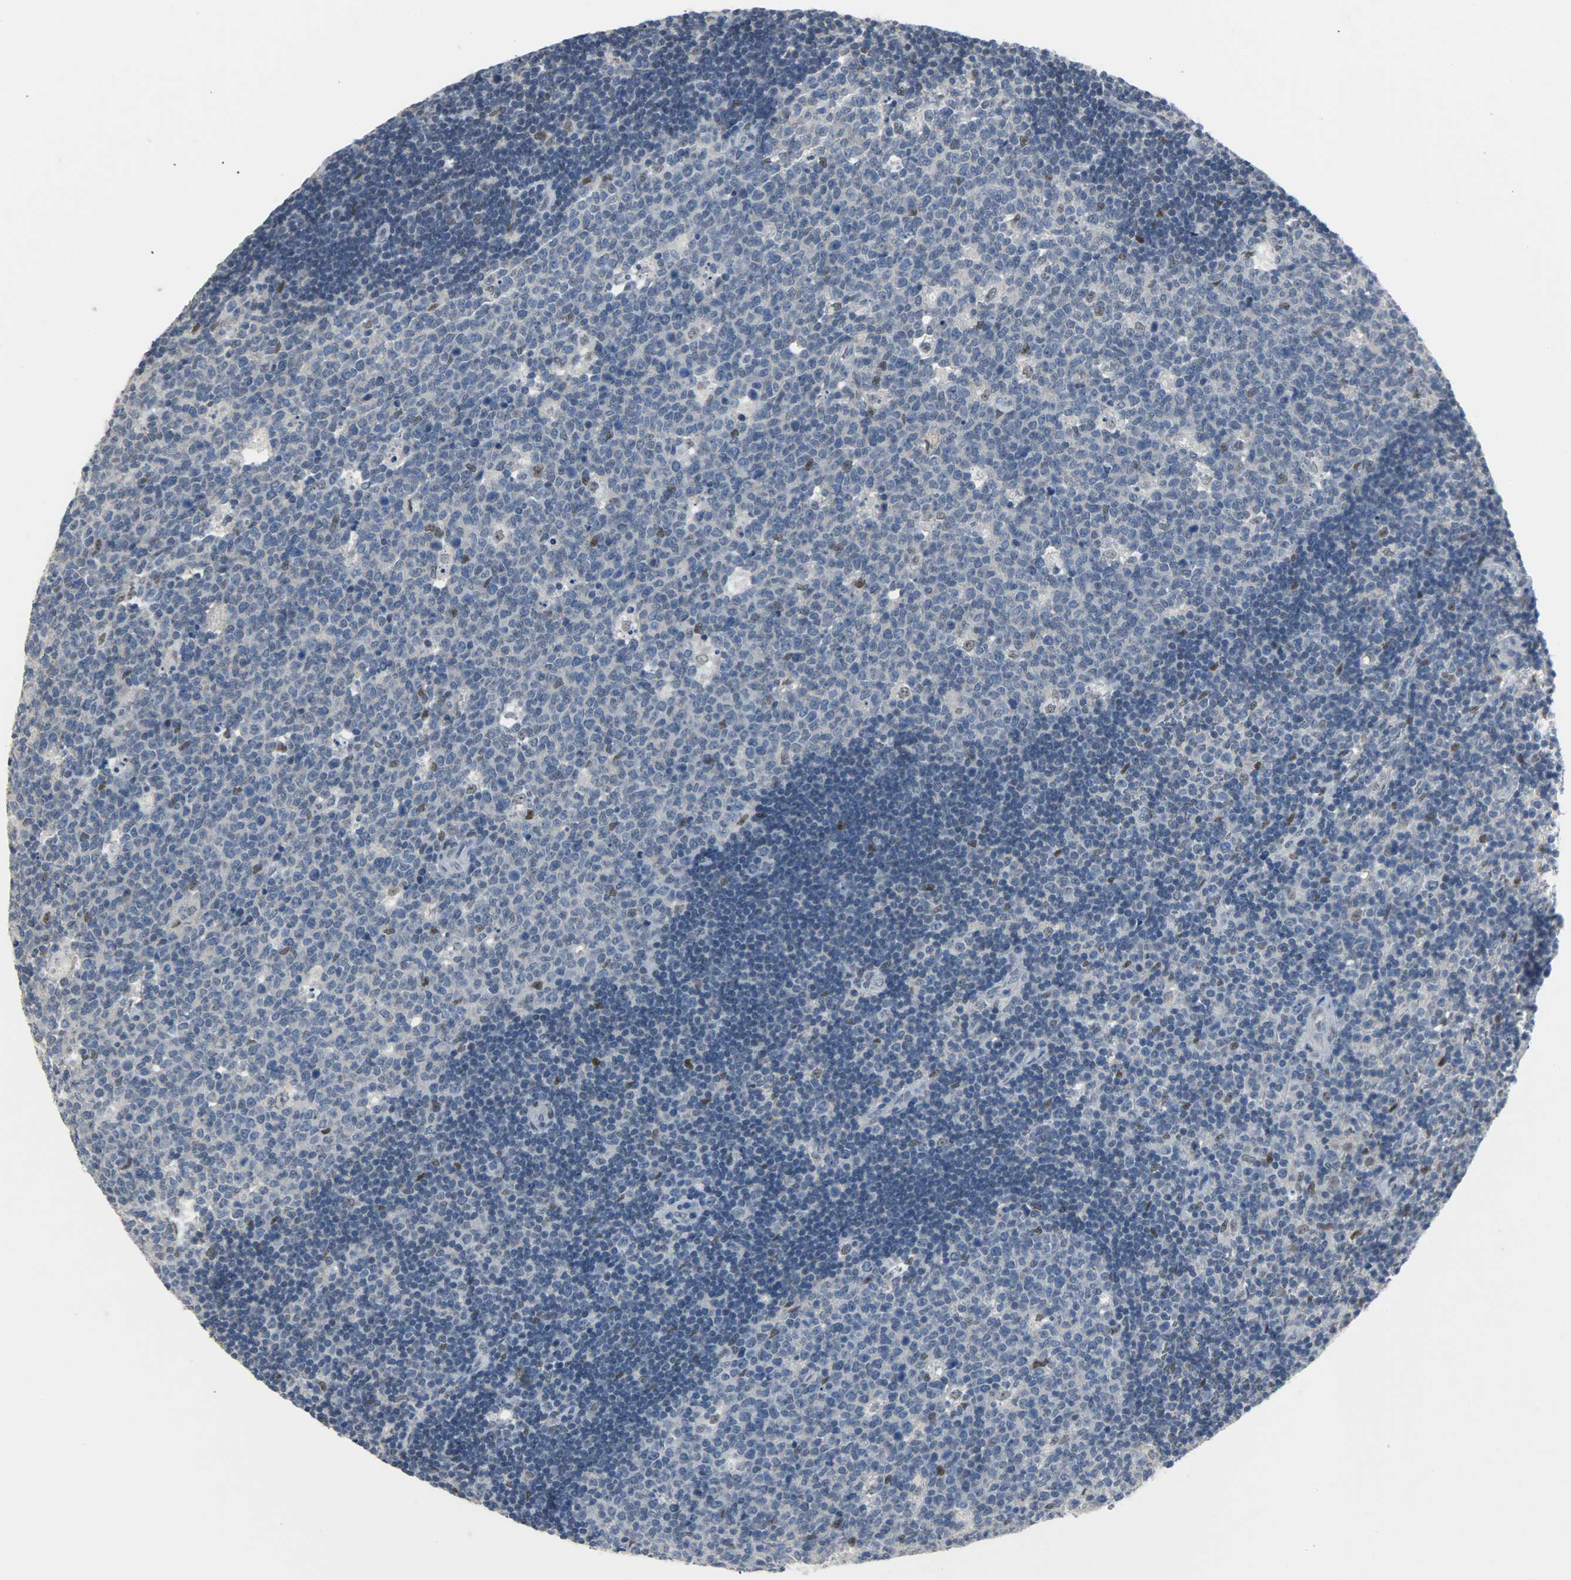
{"staining": {"intensity": "weak", "quantity": "<25%", "location": "nuclear"}, "tissue": "lymph node", "cell_type": "Germinal center cells", "image_type": "normal", "snomed": [{"axis": "morphology", "description": "Normal tissue, NOS"}, {"axis": "topography", "description": "Lymph node"}, {"axis": "topography", "description": "Salivary gland"}], "caption": "IHC histopathology image of unremarkable human lymph node stained for a protein (brown), which displays no positivity in germinal center cells.", "gene": "PPARG", "patient": {"sex": "male", "age": 8}}